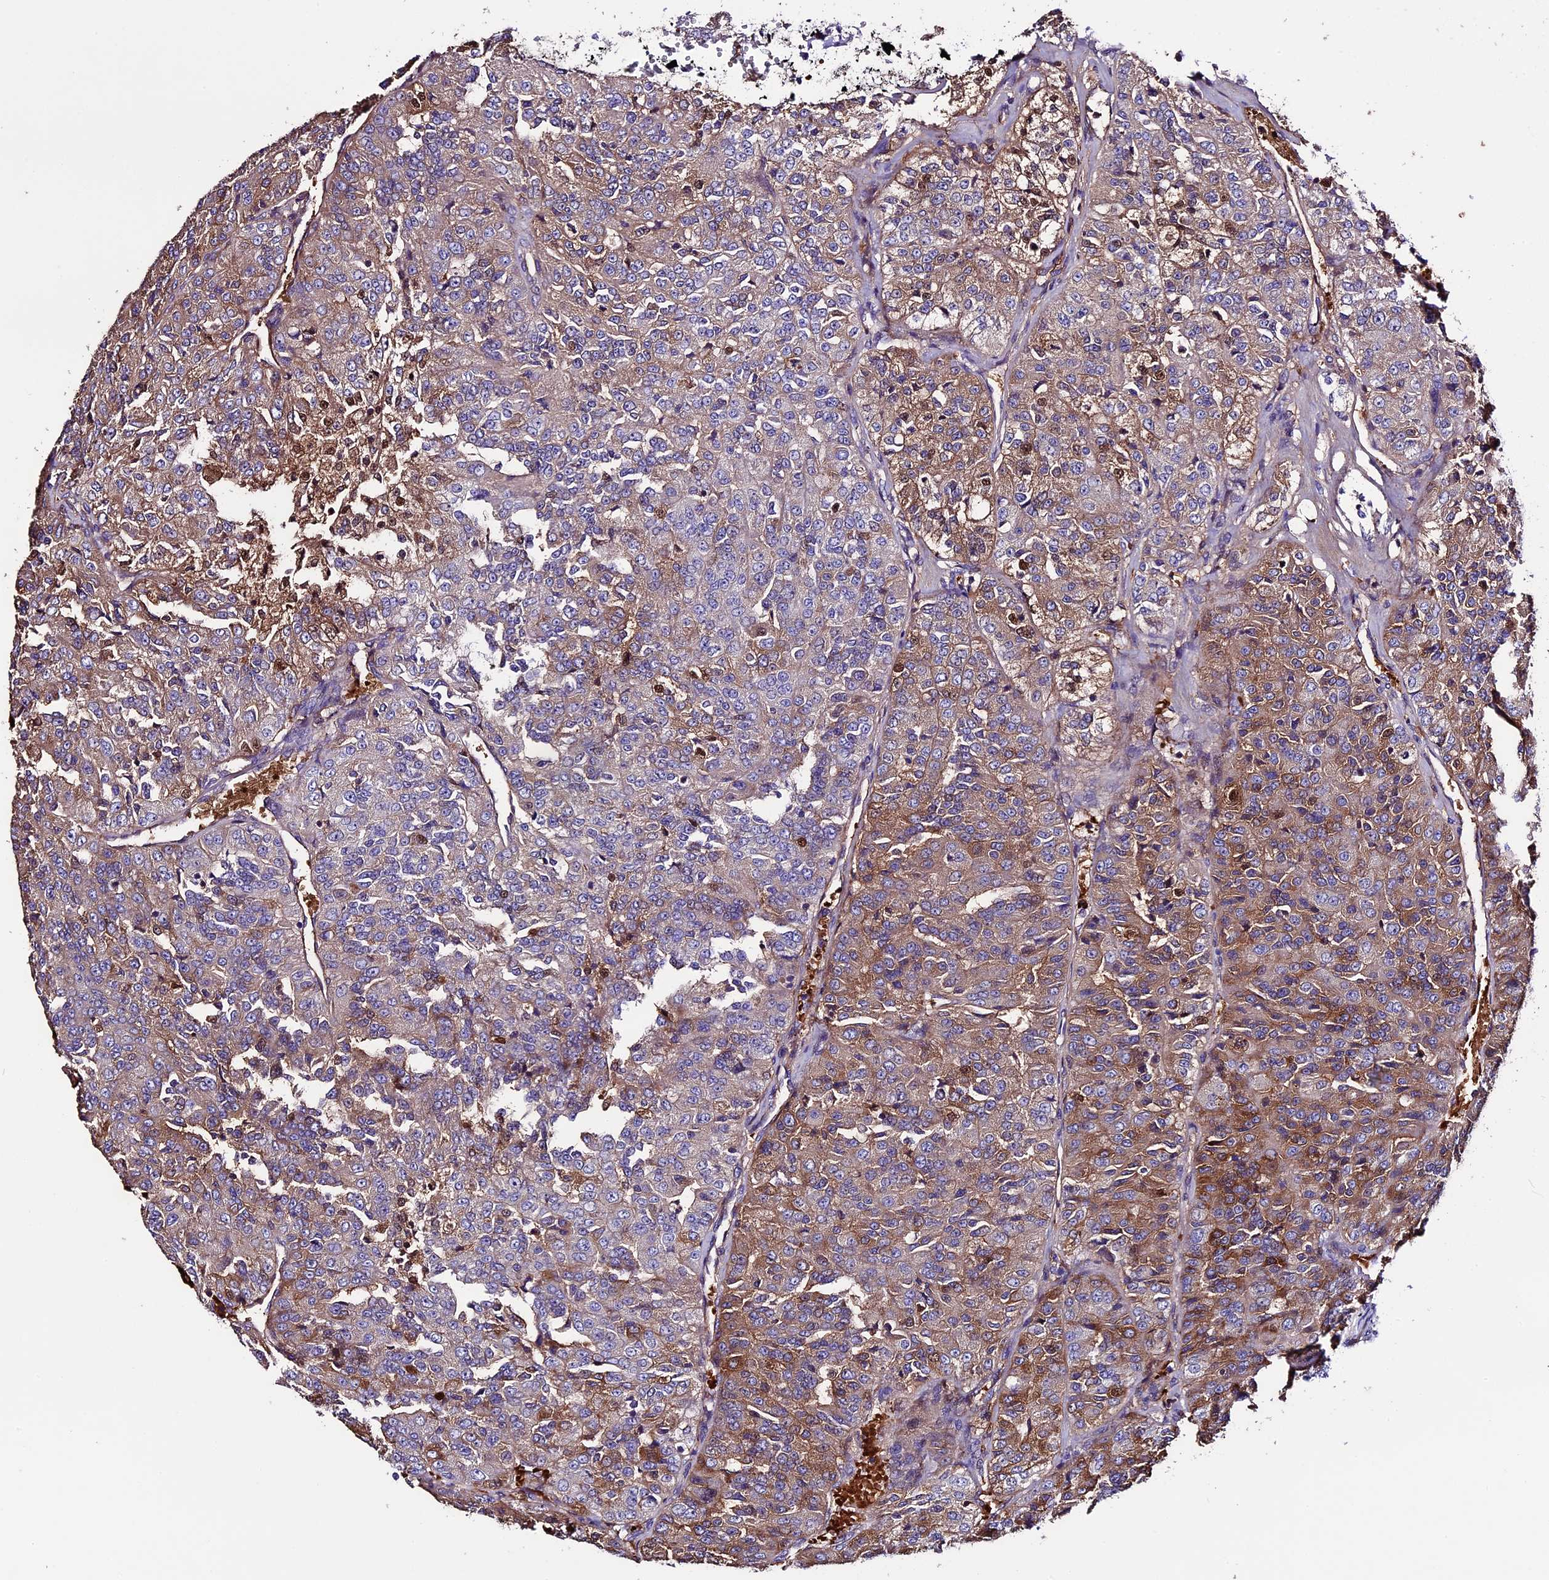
{"staining": {"intensity": "moderate", "quantity": "25%-75%", "location": "cytoplasmic/membranous"}, "tissue": "renal cancer", "cell_type": "Tumor cells", "image_type": "cancer", "snomed": [{"axis": "morphology", "description": "Adenocarcinoma, NOS"}, {"axis": "topography", "description": "Kidney"}], "caption": "A medium amount of moderate cytoplasmic/membranous staining is present in approximately 25%-75% of tumor cells in renal cancer tissue.", "gene": "TCP11L2", "patient": {"sex": "female", "age": 63}}